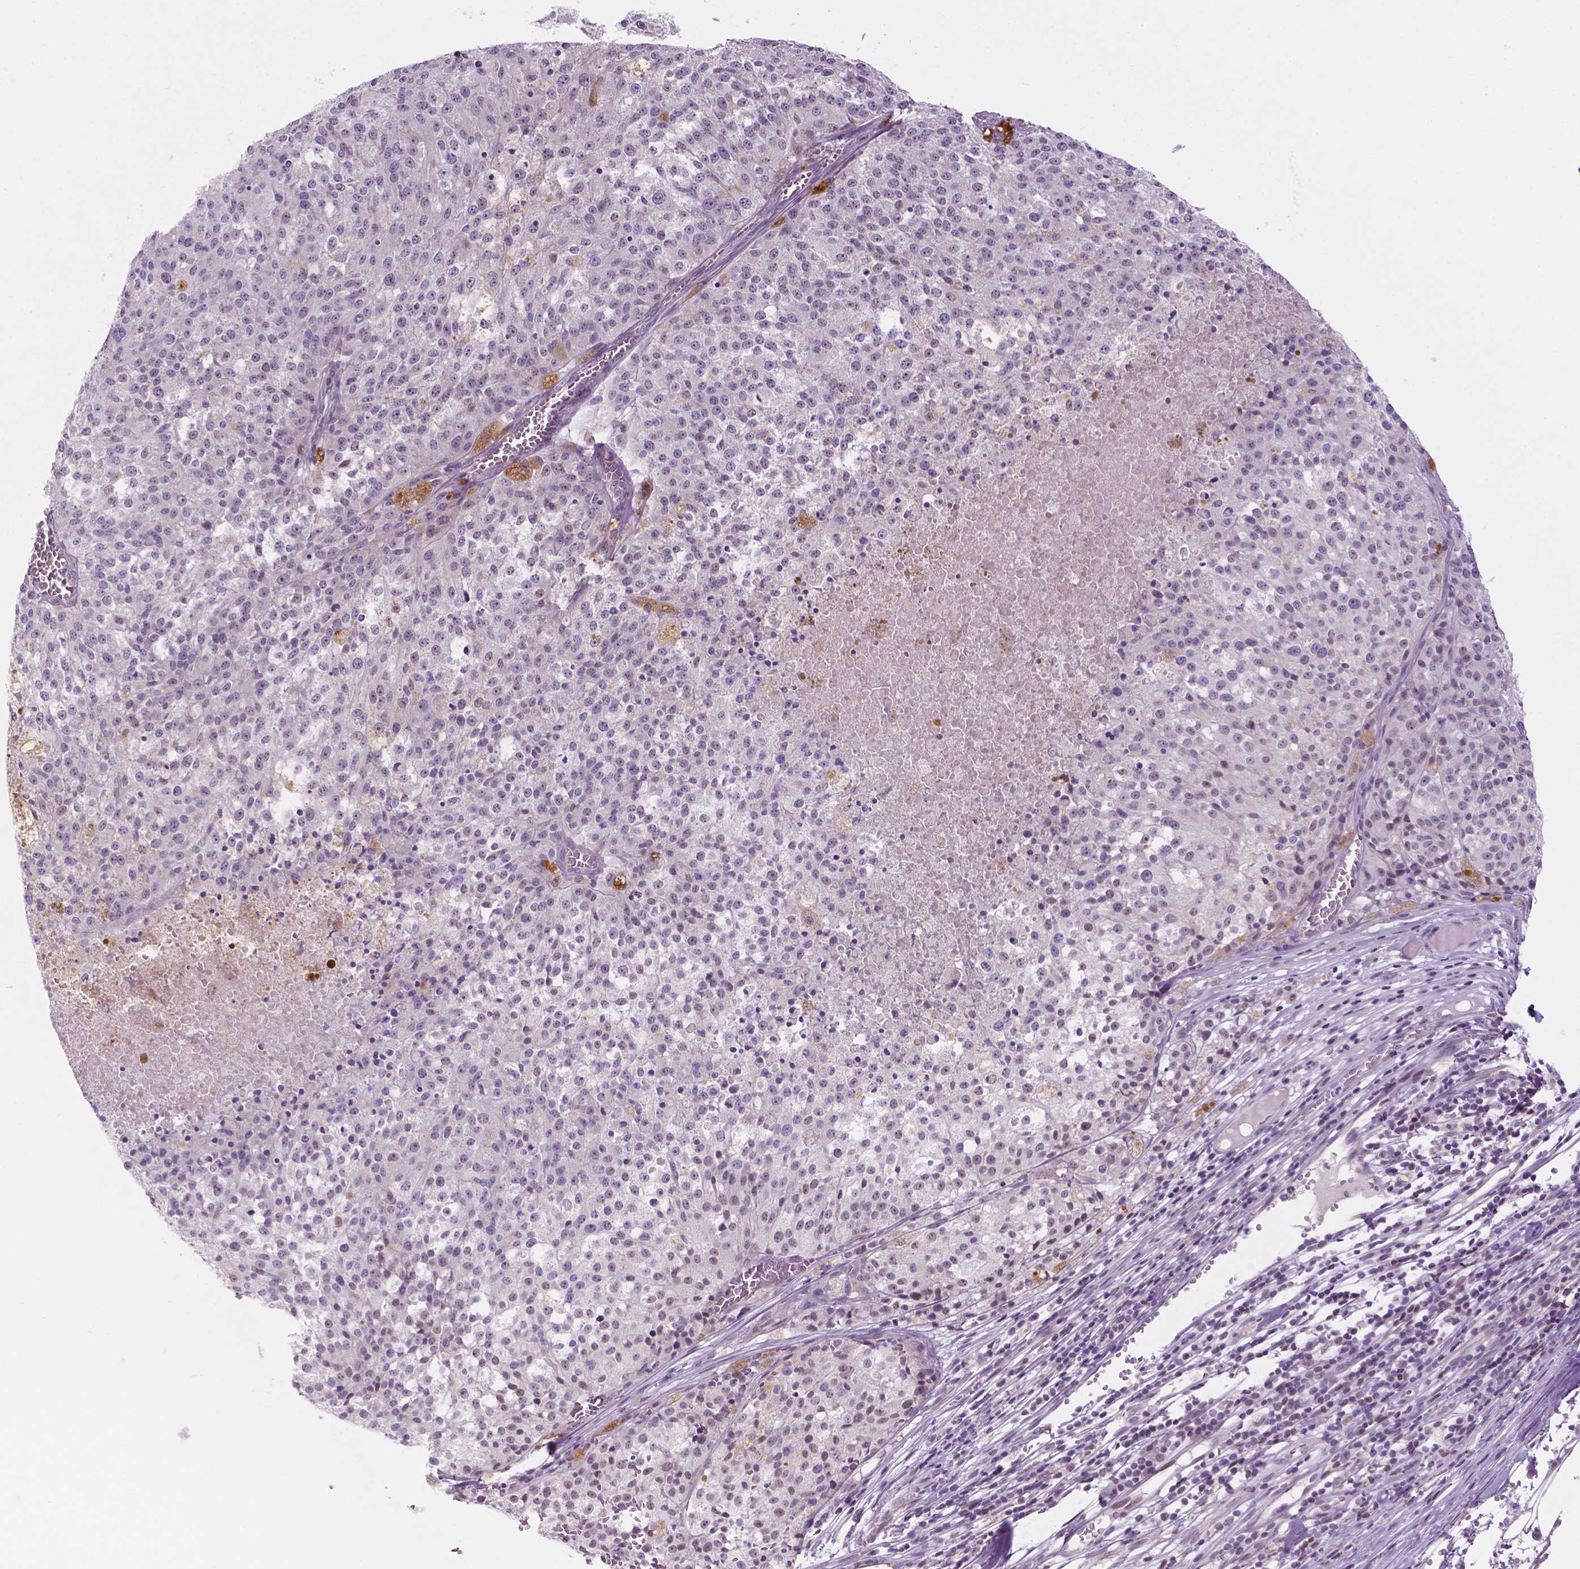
{"staining": {"intensity": "negative", "quantity": "none", "location": "none"}, "tissue": "melanoma", "cell_type": "Tumor cells", "image_type": "cancer", "snomed": [{"axis": "morphology", "description": "Malignant melanoma, Metastatic site"}, {"axis": "topography", "description": "Lymph node"}], "caption": "The immunohistochemistry (IHC) photomicrograph has no significant expression in tumor cells of malignant melanoma (metastatic site) tissue.", "gene": "FAM50B", "patient": {"sex": "female", "age": 64}}